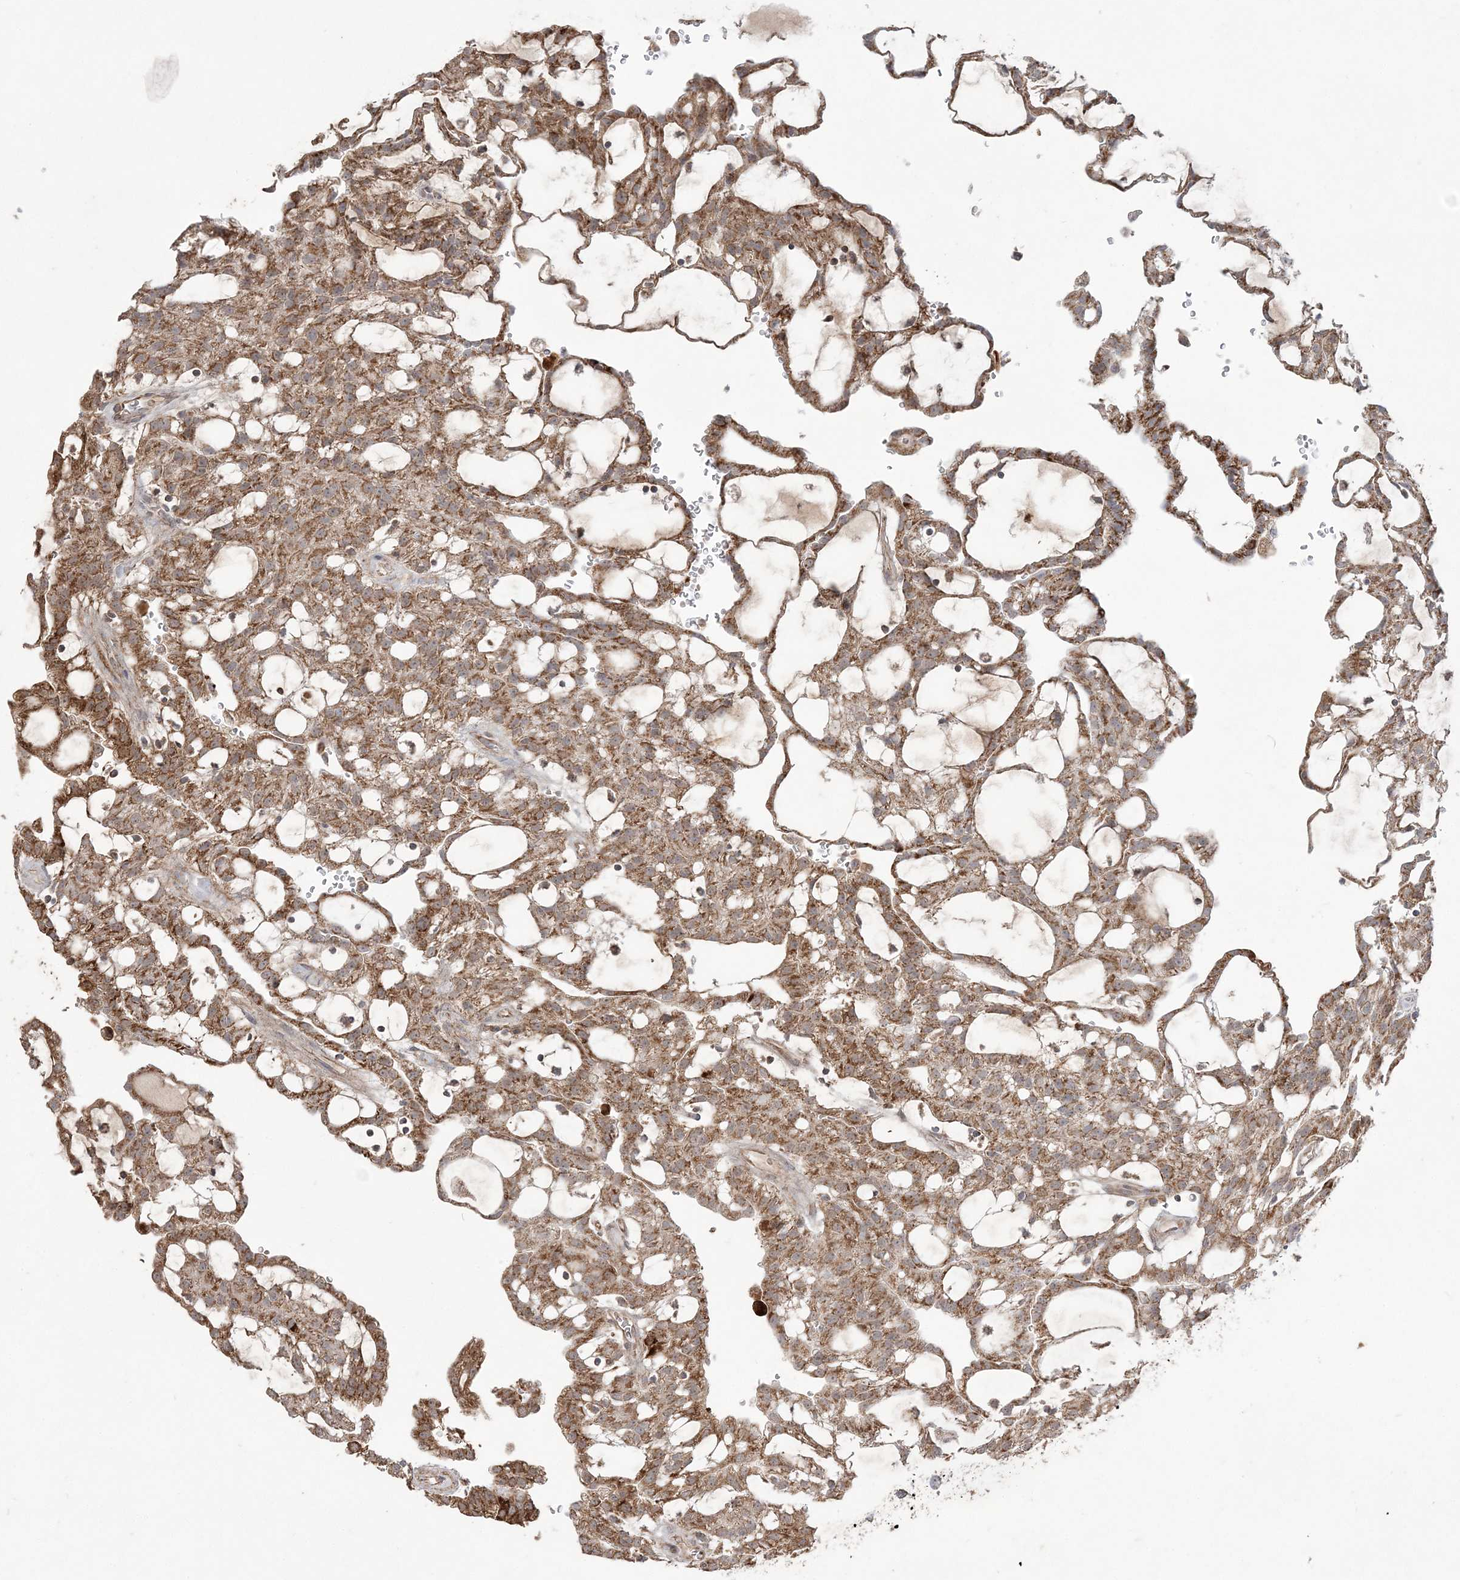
{"staining": {"intensity": "moderate", "quantity": ">75%", "location": "cytoplasmic/membranous"}, "tissue": "renal cancer", "cell_type": "Tumor cells", "image_type": "cancer", "snomed": [{"axis": "morphology", "description": "Adenocarcinoma, NOS"}, {"axis": "topography", "description": "Kidney"}], "caption": "Immunohistochemical staining of renal adenocarcinoma exhibits moderate cytoplasmic/membranous protein positivity in approximately >75% of tumor cells.", "gene": "SCLT1", "patient": {"sex": "male", "age": 63}}